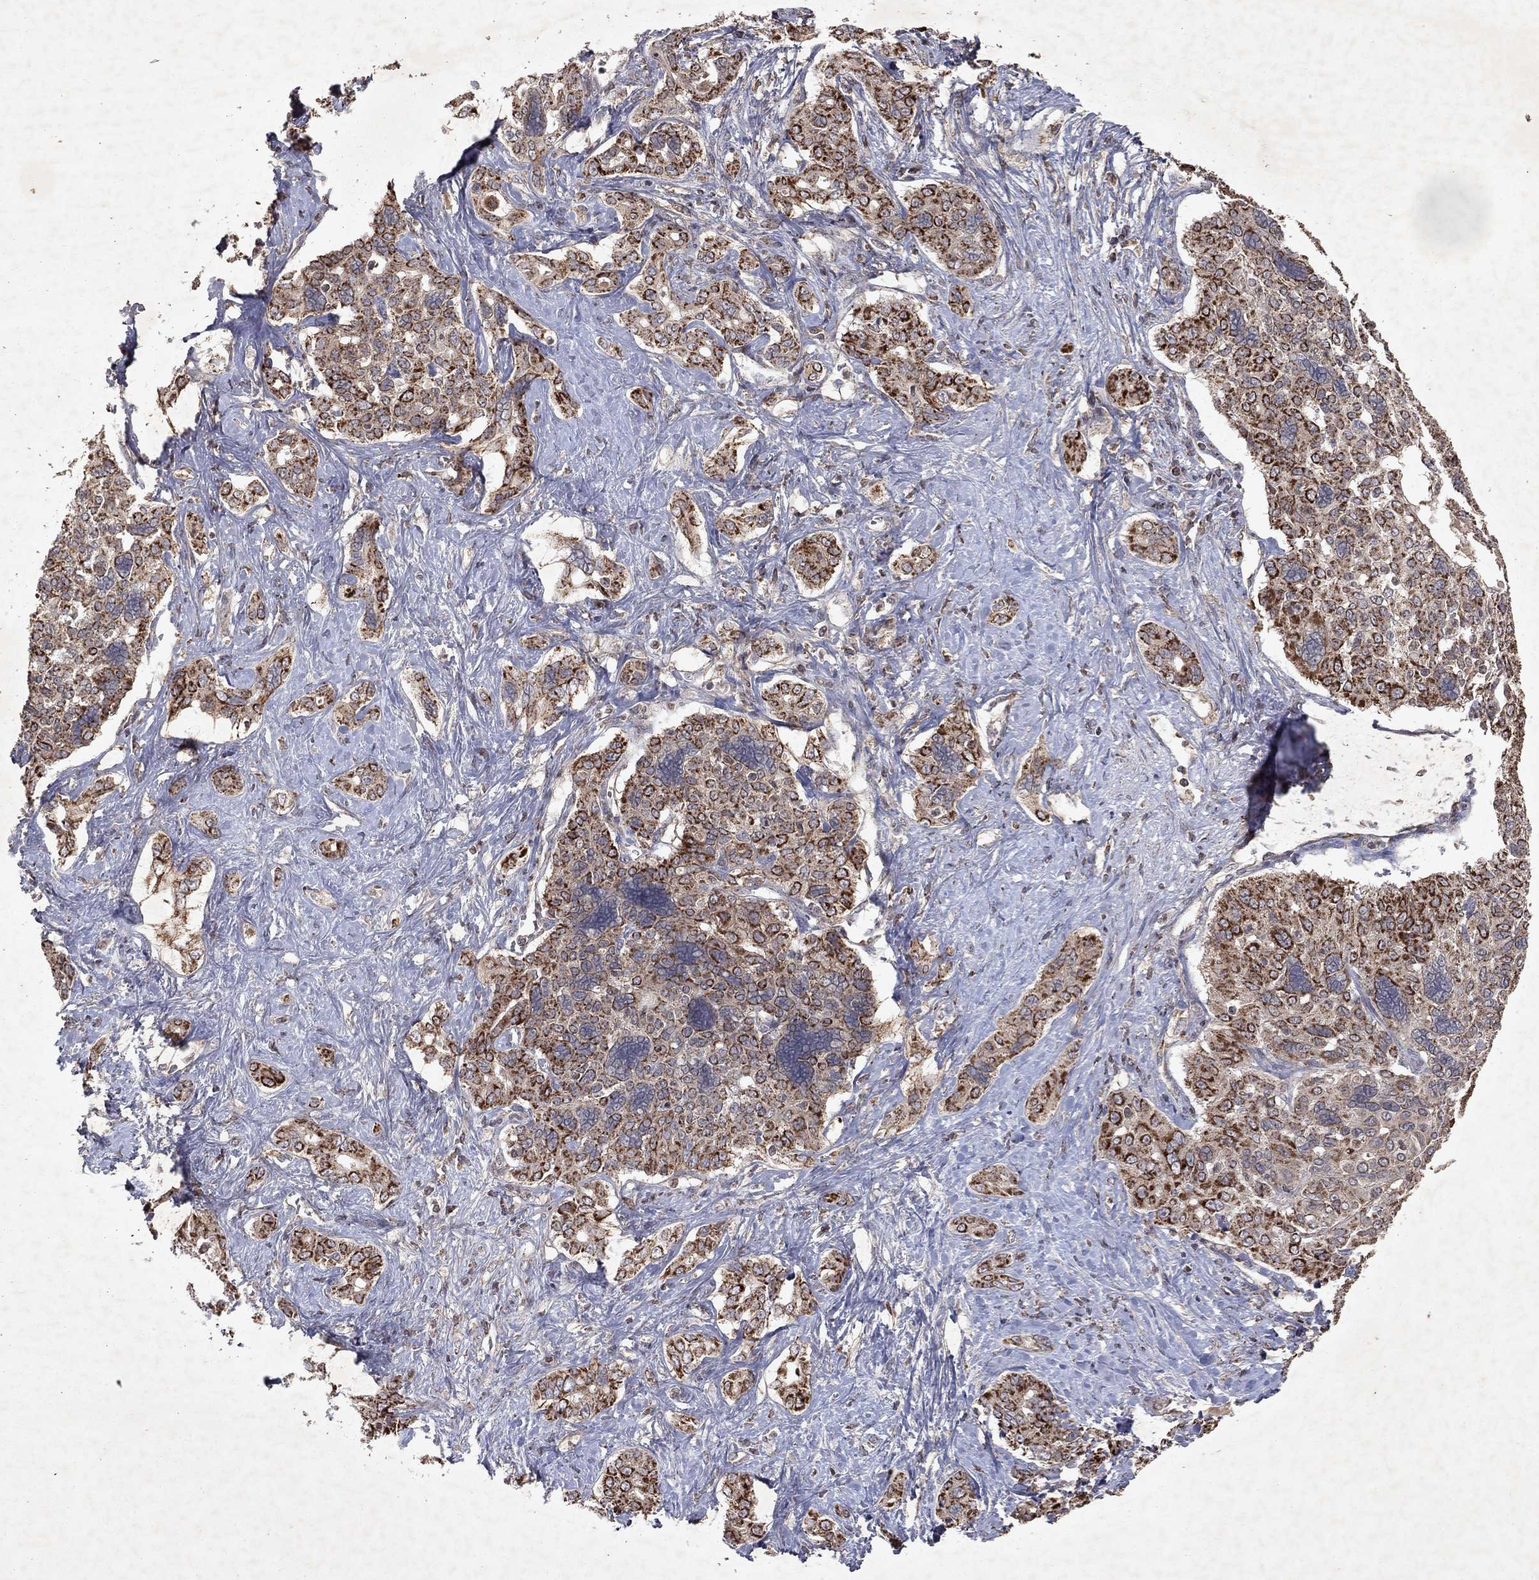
{"staining": {"intensity": "strong", "quantity": ">75%", "location": "cytoplasmic/membranous"}, "tissue": "liver cancer", "cell_type": "Tumor cells", "image_type": "cancer", "snomed": [{"axis": "morphology", "description": "Cholangiocarcinoma"}, {"axis": "topography", "description": "Liver"}], "caption": "Immunohistochemistry (IHC) (DAB) staining of human liver cancer (cholangiocarcinoma) displays strong cytoplasmic/membranous protein staining in approximately >75% of tumor cells. (brown staining indicates protein expression, while blue staining denotes nuclei).", "gene": "PYROXD2", "patient": {"sex": "female", "age": 47}}